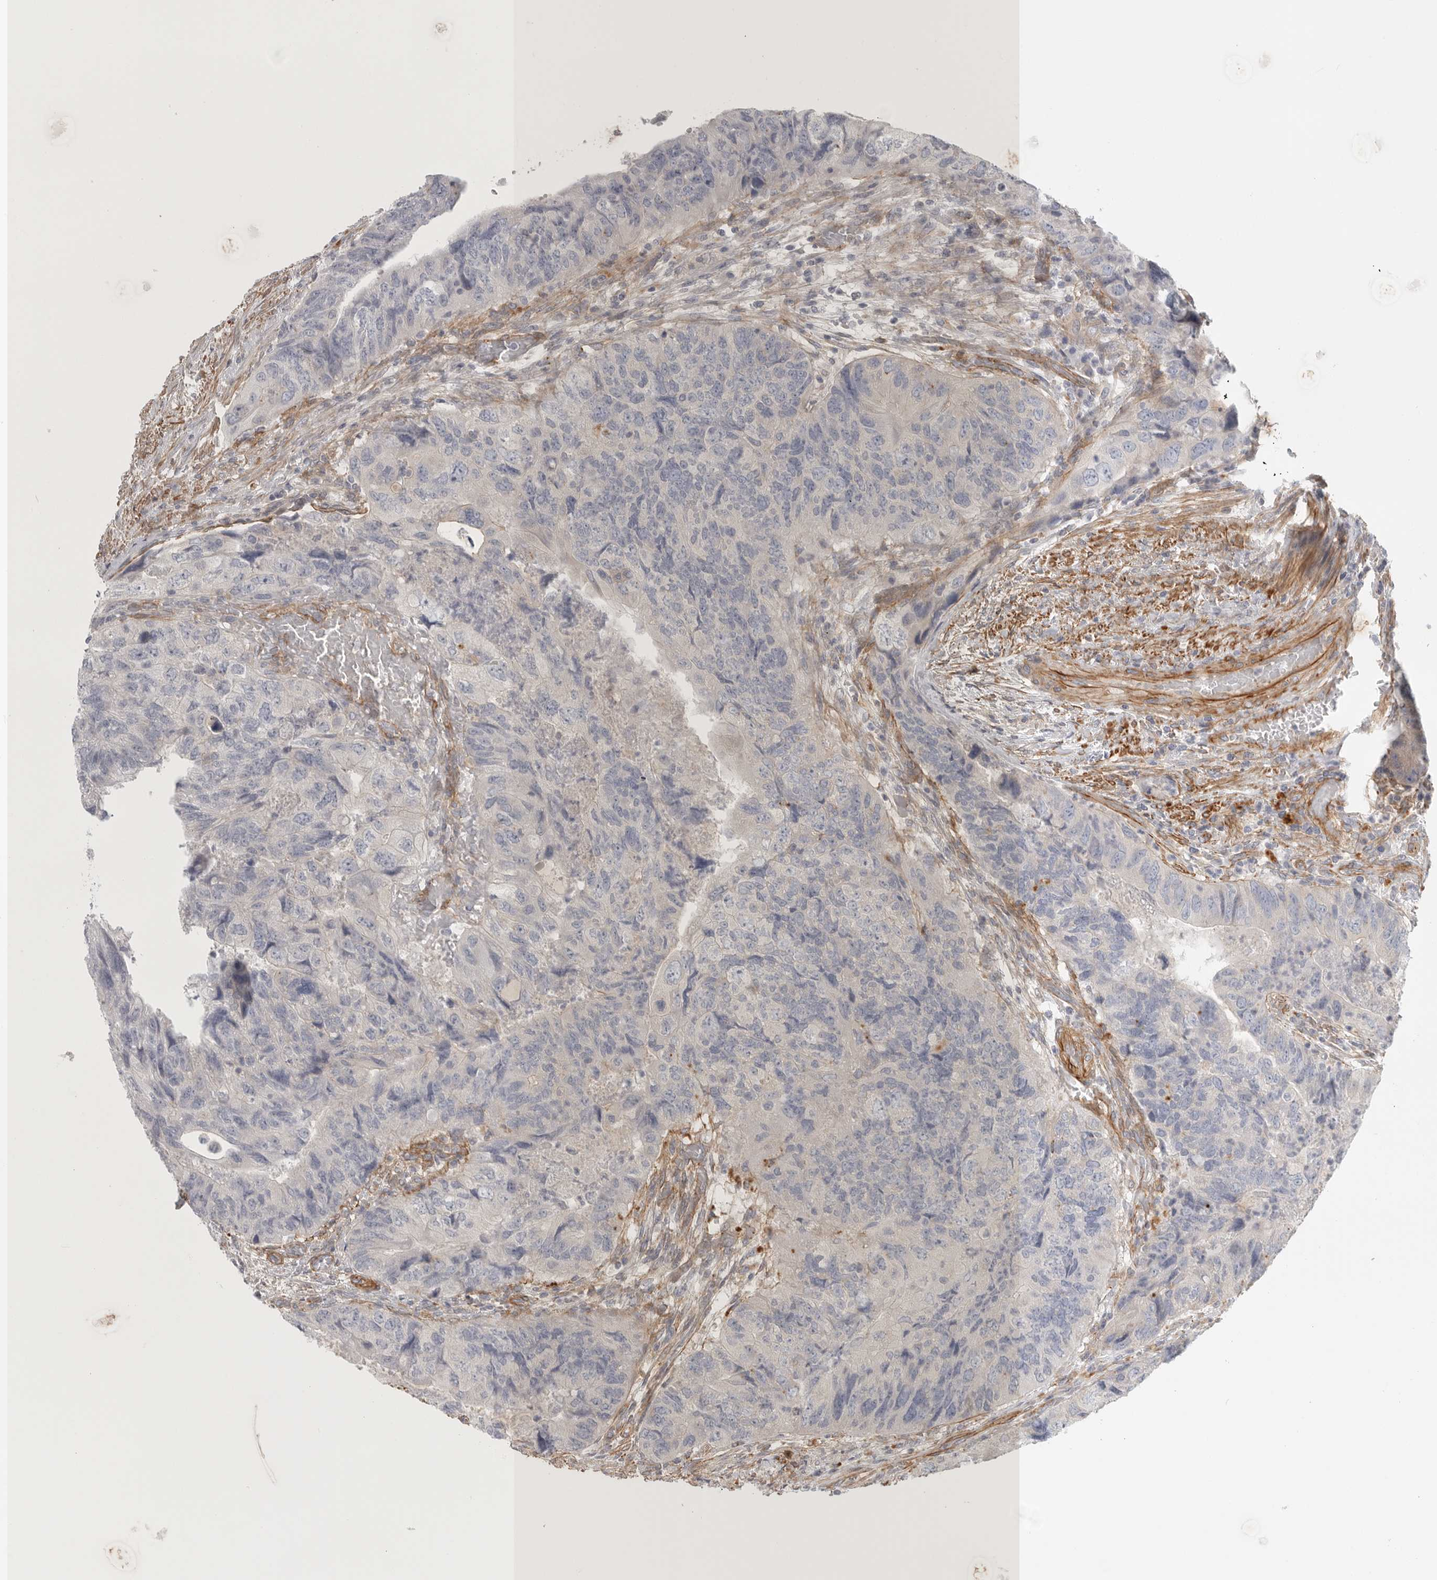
{"staining": {"intensity": "negative", "quantity": "none", "location": "none"}, "tissue": "colorectal cancer", "cell_type": "Tumor cells", "image_type": "cancer", "snomed": [{"axis": "morphology", "description": "Adenocarcinoma, NOS"}, {"axis": "topography", "description": "Rectum"}], "caption": "Adenocarcinoma (colorectal) stained for a protein using IHC exhibits no staining tumor cells.", "gene": "LONRF1", "patient": {"sex": "male", "age": 63}}